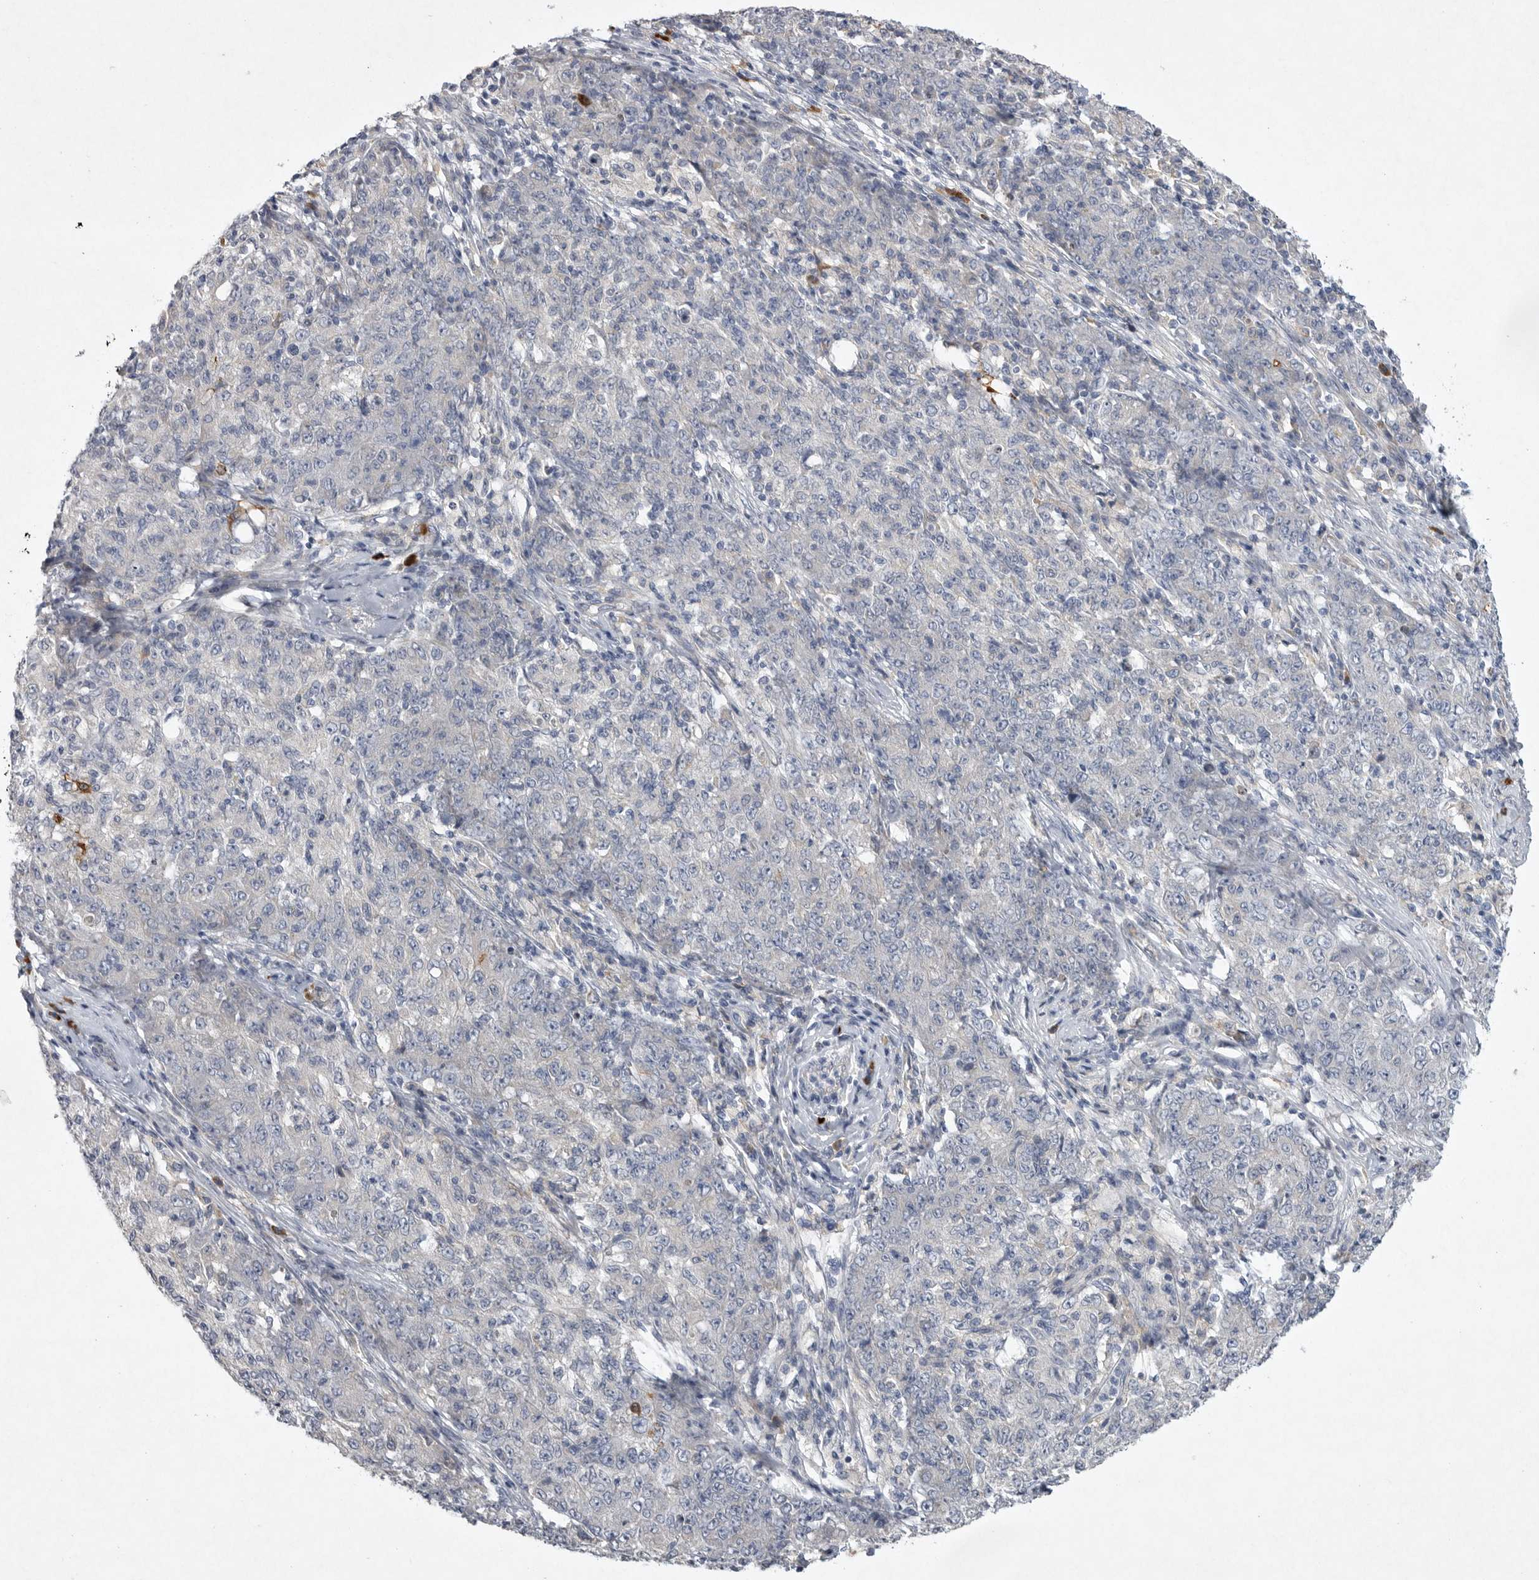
{"staining": {"intensity": "negative", "quantity": "none", "location": "none"}, "tissue": "ovarian cancer", "cell_type": "Tumor cells", "image_type": "cancer", "snomed": [{"axis": "morphology", "description": "Carcinoma, endometroid"}, {"axis": "topography", "description": "Ovary"}], "caption": "The IHC photomicrograph has no significant positivity in tumor cells of ovarian cancer (endometroid carcinoma) tissue.", "gene": "EDEM3", "patient": {"sex": "female", "age": 42}}